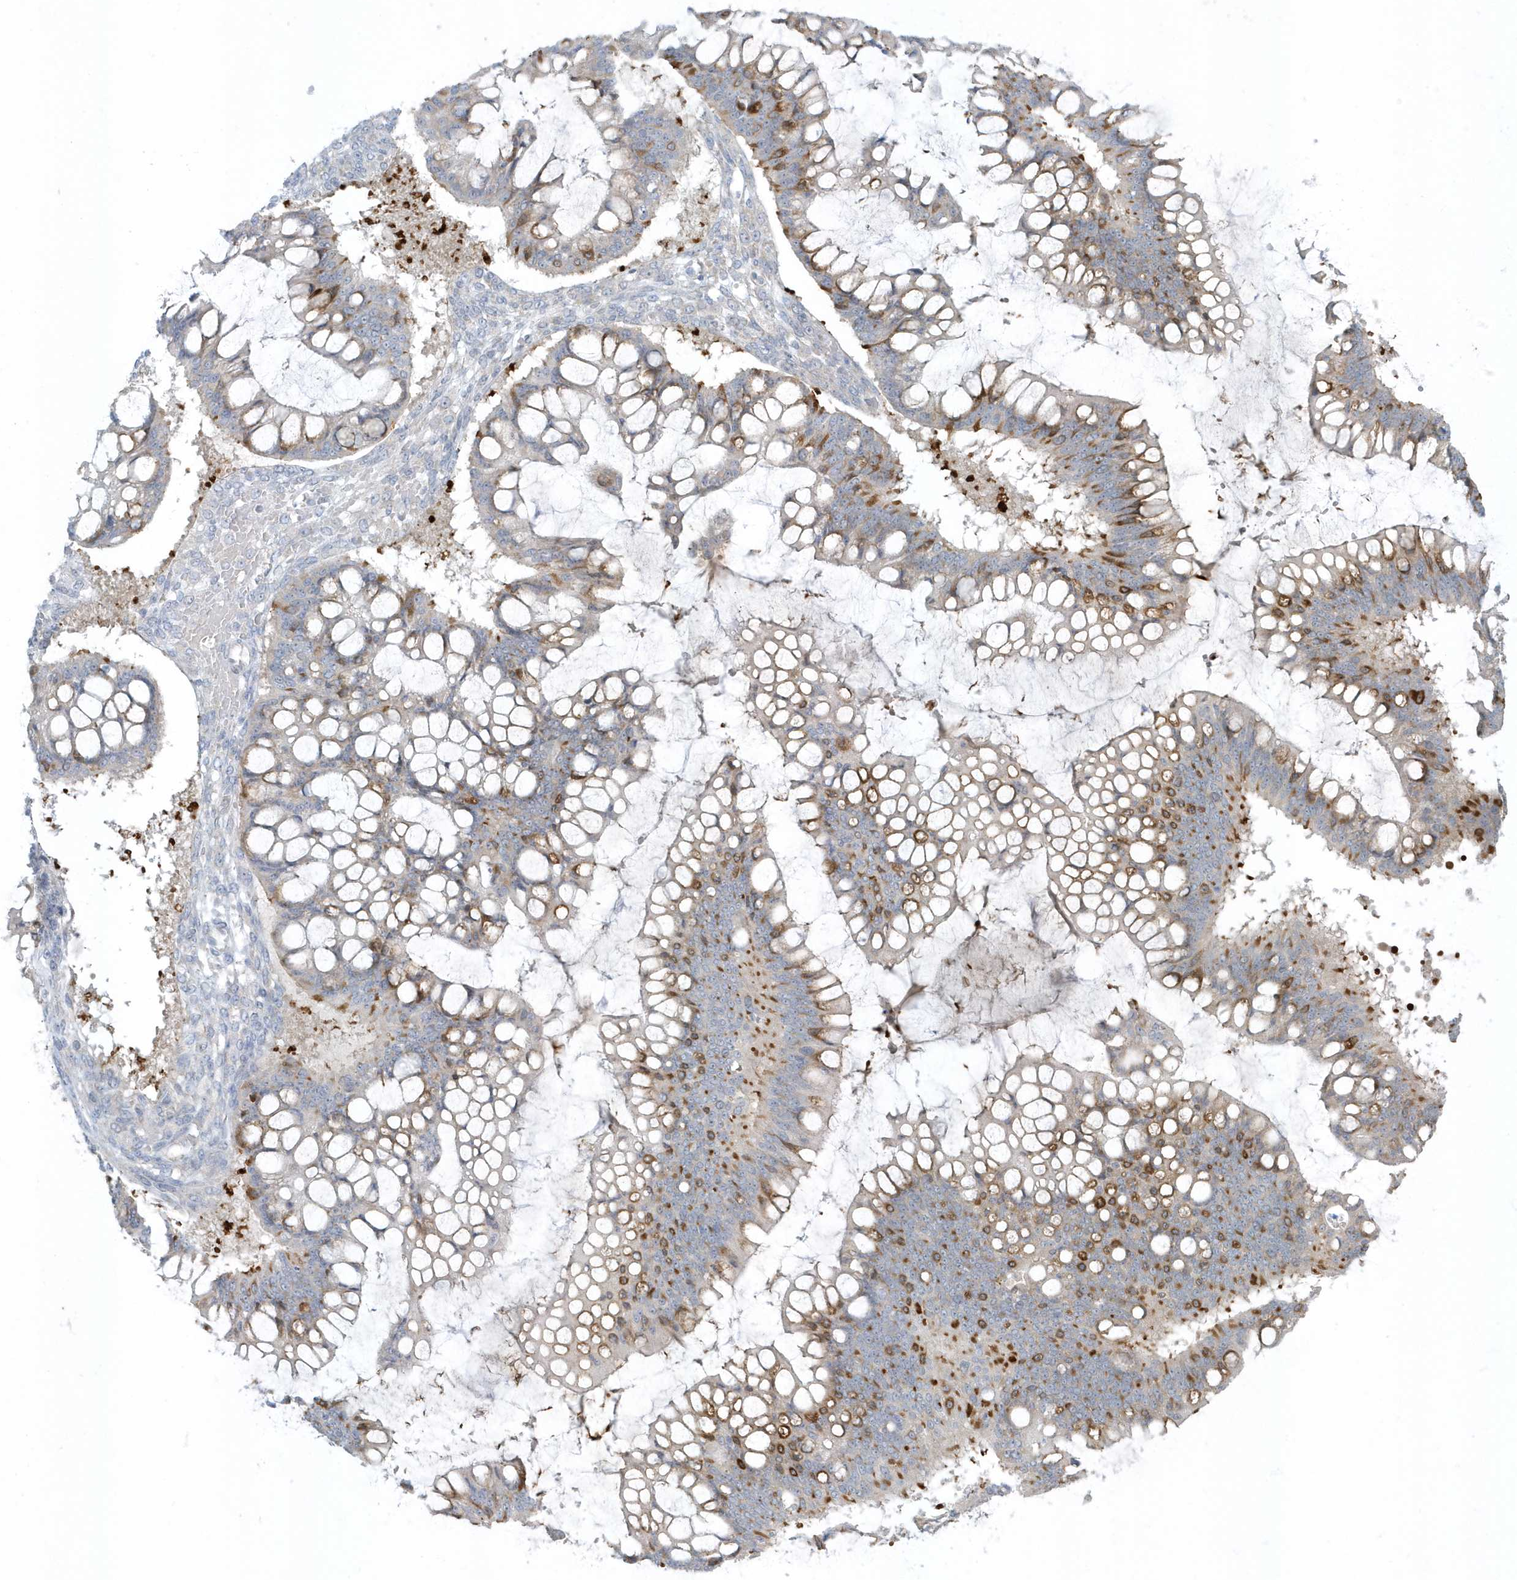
{"staining": {"intensity": "strong", "quantity": "25%-75%", "location": "cytoplasmic/membranous"}, "tissue": "ovarian cancer", "cell_type": "Tumor cells", "image_type": "cancer", "snomed": [{"axis": "morphology", "description": "Cystadenocarcinoma, mucinous, NOS"}, {"axis": "topography", "description": "Ovary"}], "caption": "Strong cytoplasmic/membranous expression is appreciated in about 25%-75% of tumor cells in mucinous cystadenocarcinoma (ovarian).", "gene": "SCN3A", "patient": {"sex": "female", "age": 73}}